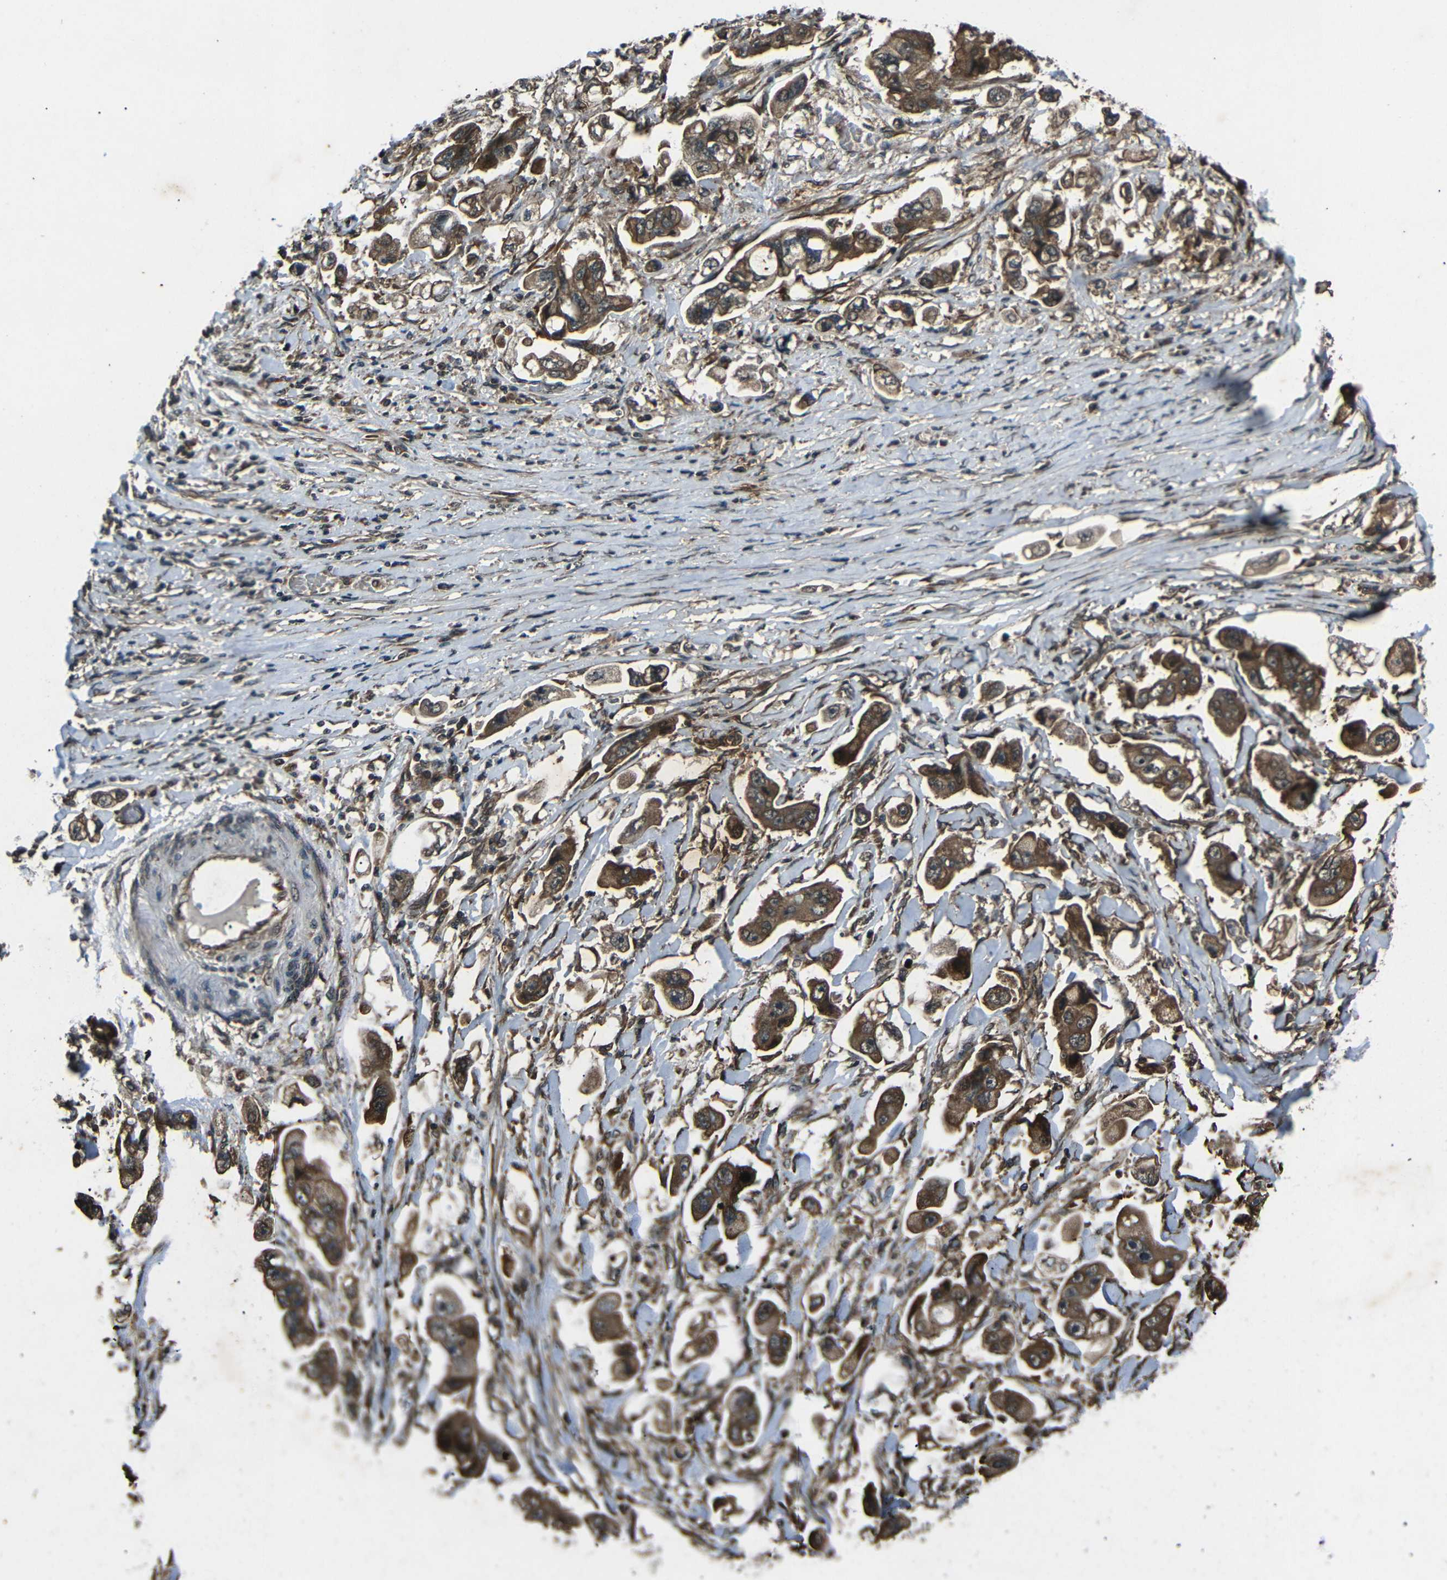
{"staining": {"intensity": "strong", "quantity": ">75%", "location": "cytoplasmic/membranous"}, "tissue": "stomach cancer", "cell_type": "Tumor cells", "image_type": "cancer", "snomed": [{"axis": "morphology", "description": "Adenocarcinoma, NOS"}, {"axis": "topography", "description": "Stomach"}], "caption": "IHC of stomach cancer (adenocarcinoma) shows high levels of strong cytoplasmic/membranous staining in about >75% of tumor cells.", "gene": "PLK2", "patient": {"sex": "male", "age": 62}}